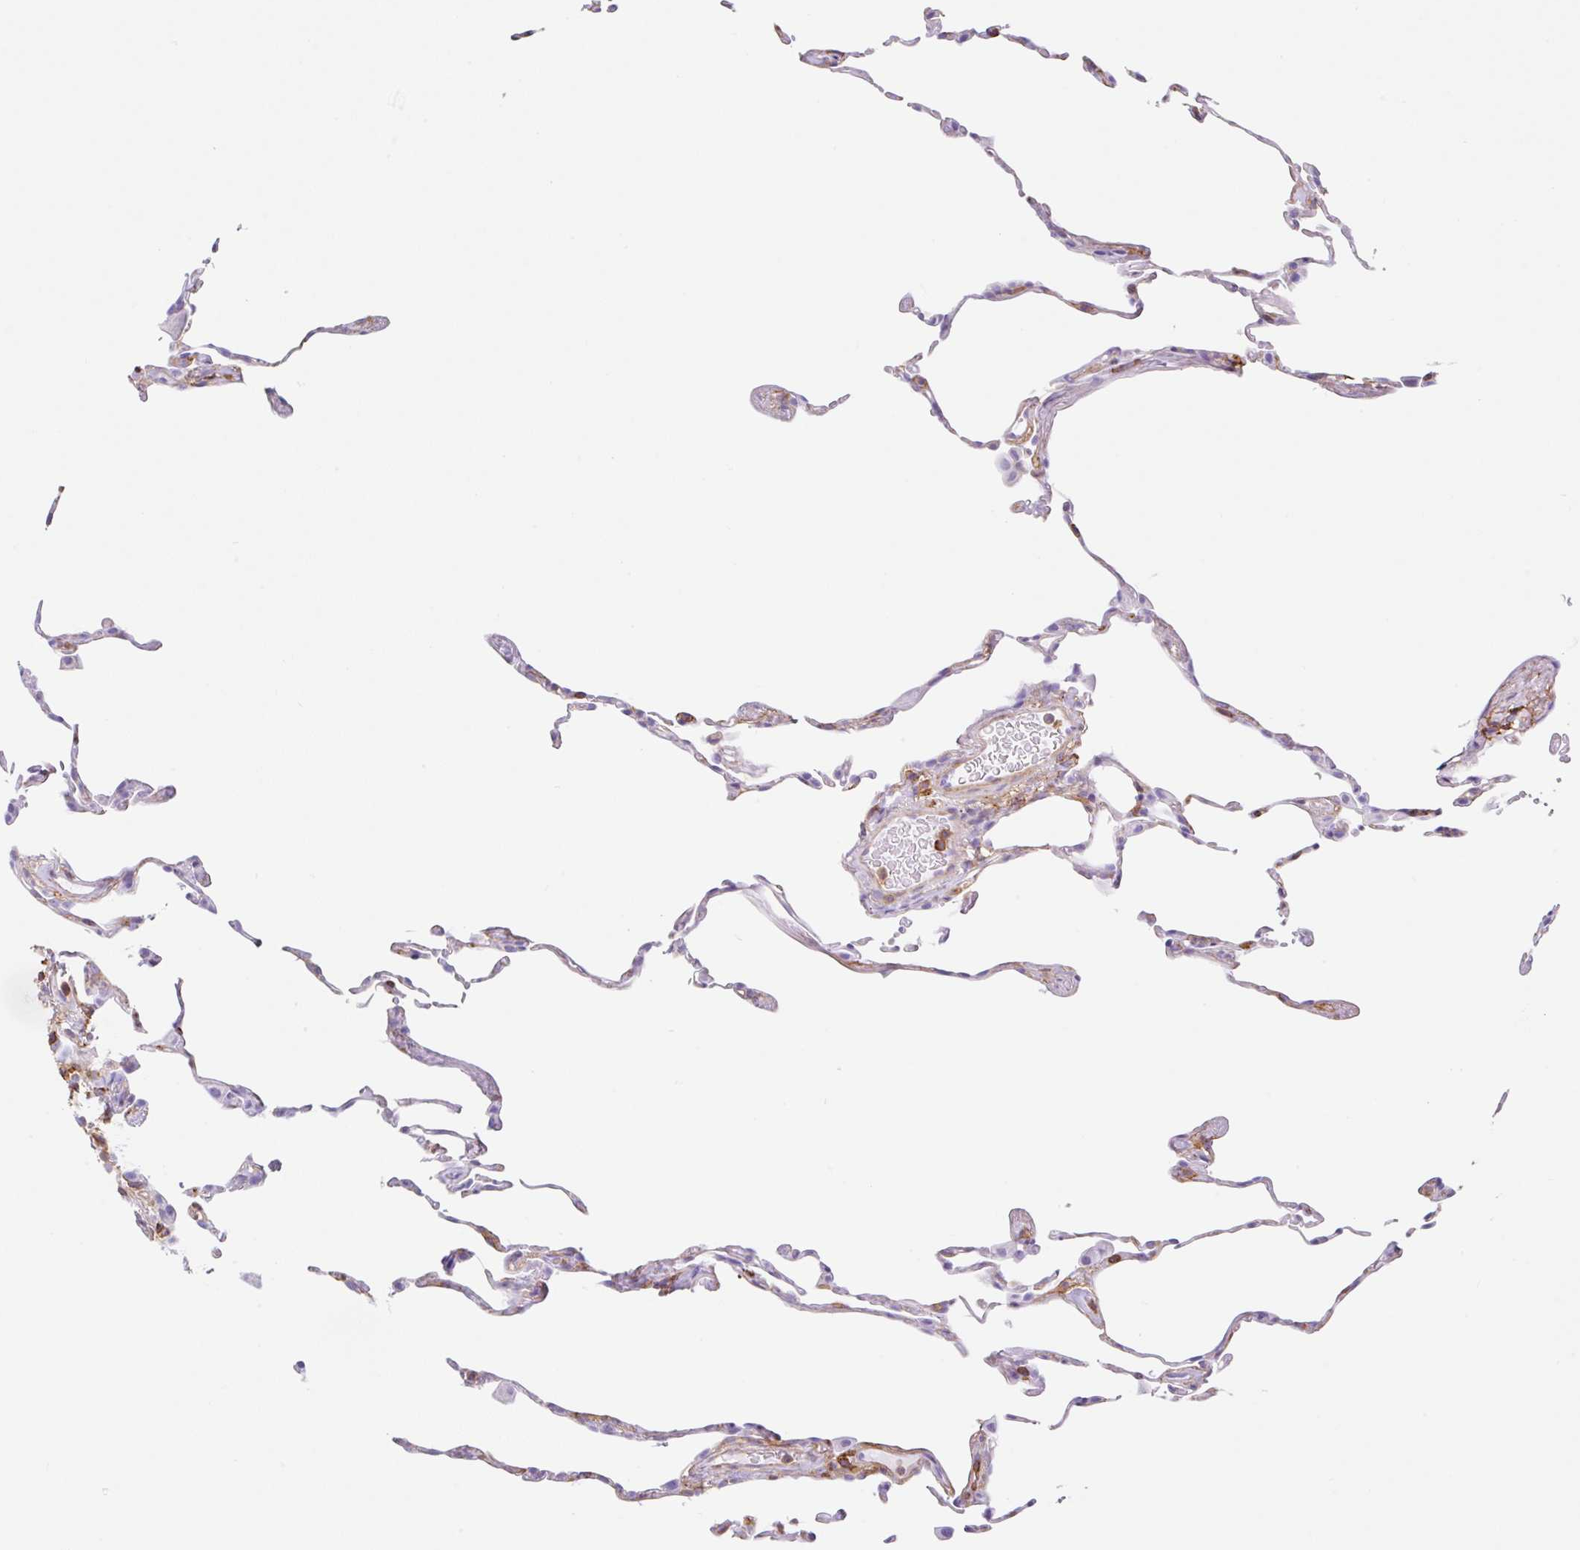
{"staining": {"intensity": "negative", "quantity": "none", "location": "none"}, "tissue": "lung", "cell_type": "Alveolar cells", "image_type": "normal", "snomed": [{"axis": "morphology", "description": "Normal tissue, NOS"}, {"axis": "topography", "description": "Lung"}], "caption": "Immunohistochemical staining of benign lung demonstrates no significant expression in alveolar cells. (DAB IHC with hematoxylin counter stain).", "gene": "MTTP", "patient": {"sex": "female", "age": 57}}